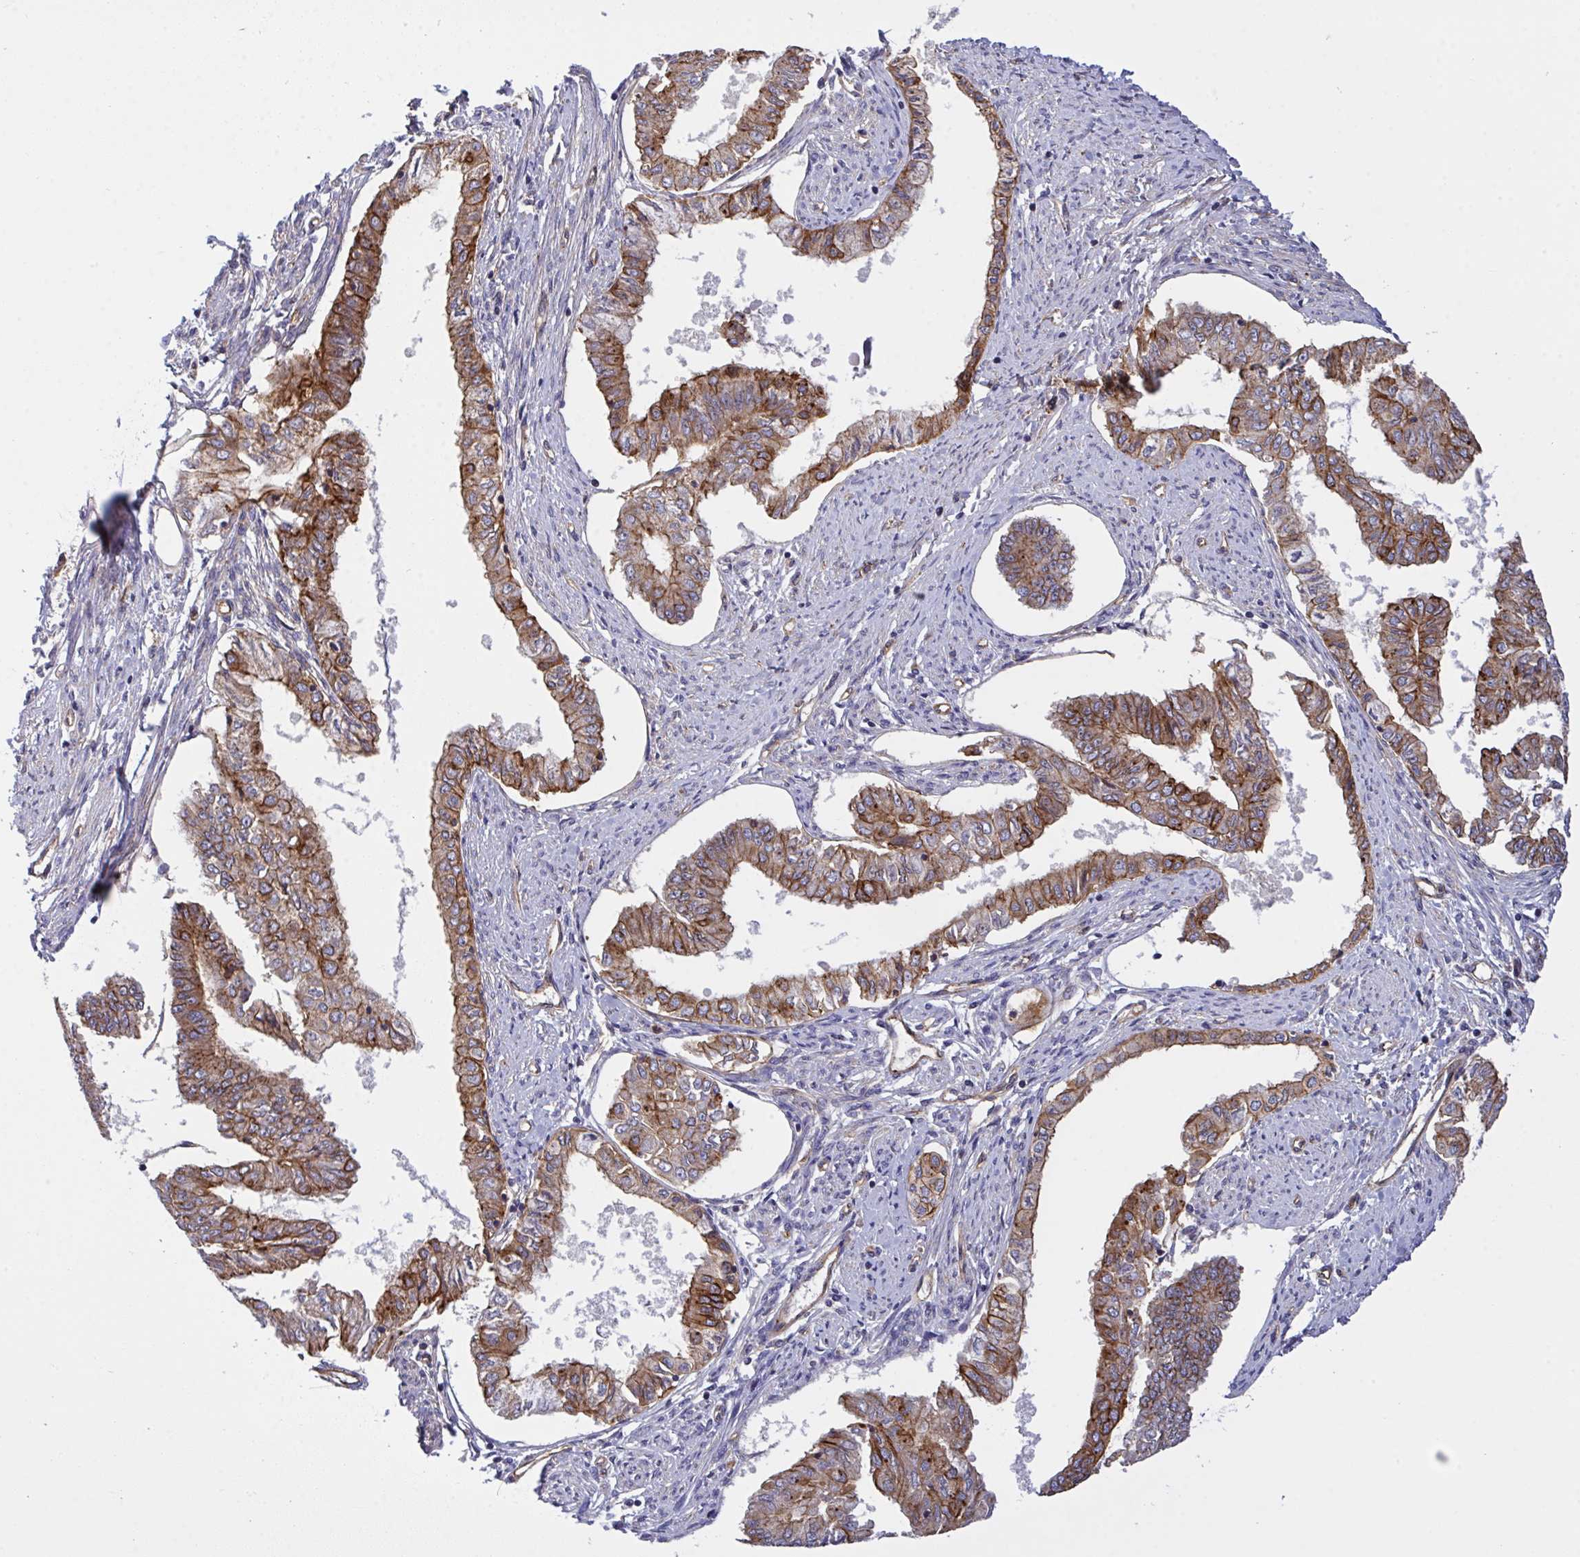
{"staining": {"intensity": "moderate", "quantity": ">75%", "location": "cytoplasmic/membranous"}, "tissue": "endometrial cancer", "cell_type": "Tumor cells", "image_type": "cancer", "snomed": [{"axis": "morphology", "description": "Adenocarcinoma, NOS"}, {"axis": "topography", "description": "Endometrium"}], "caption": "Protein staining of endometrial cancer (adenocarcinoma) tissue exhibits moderate cytoplasmic/membranous positivity in about >75% of tumor cells.", "gene": "C4orf36", "patient": {"sex": "female", "age": 76}}